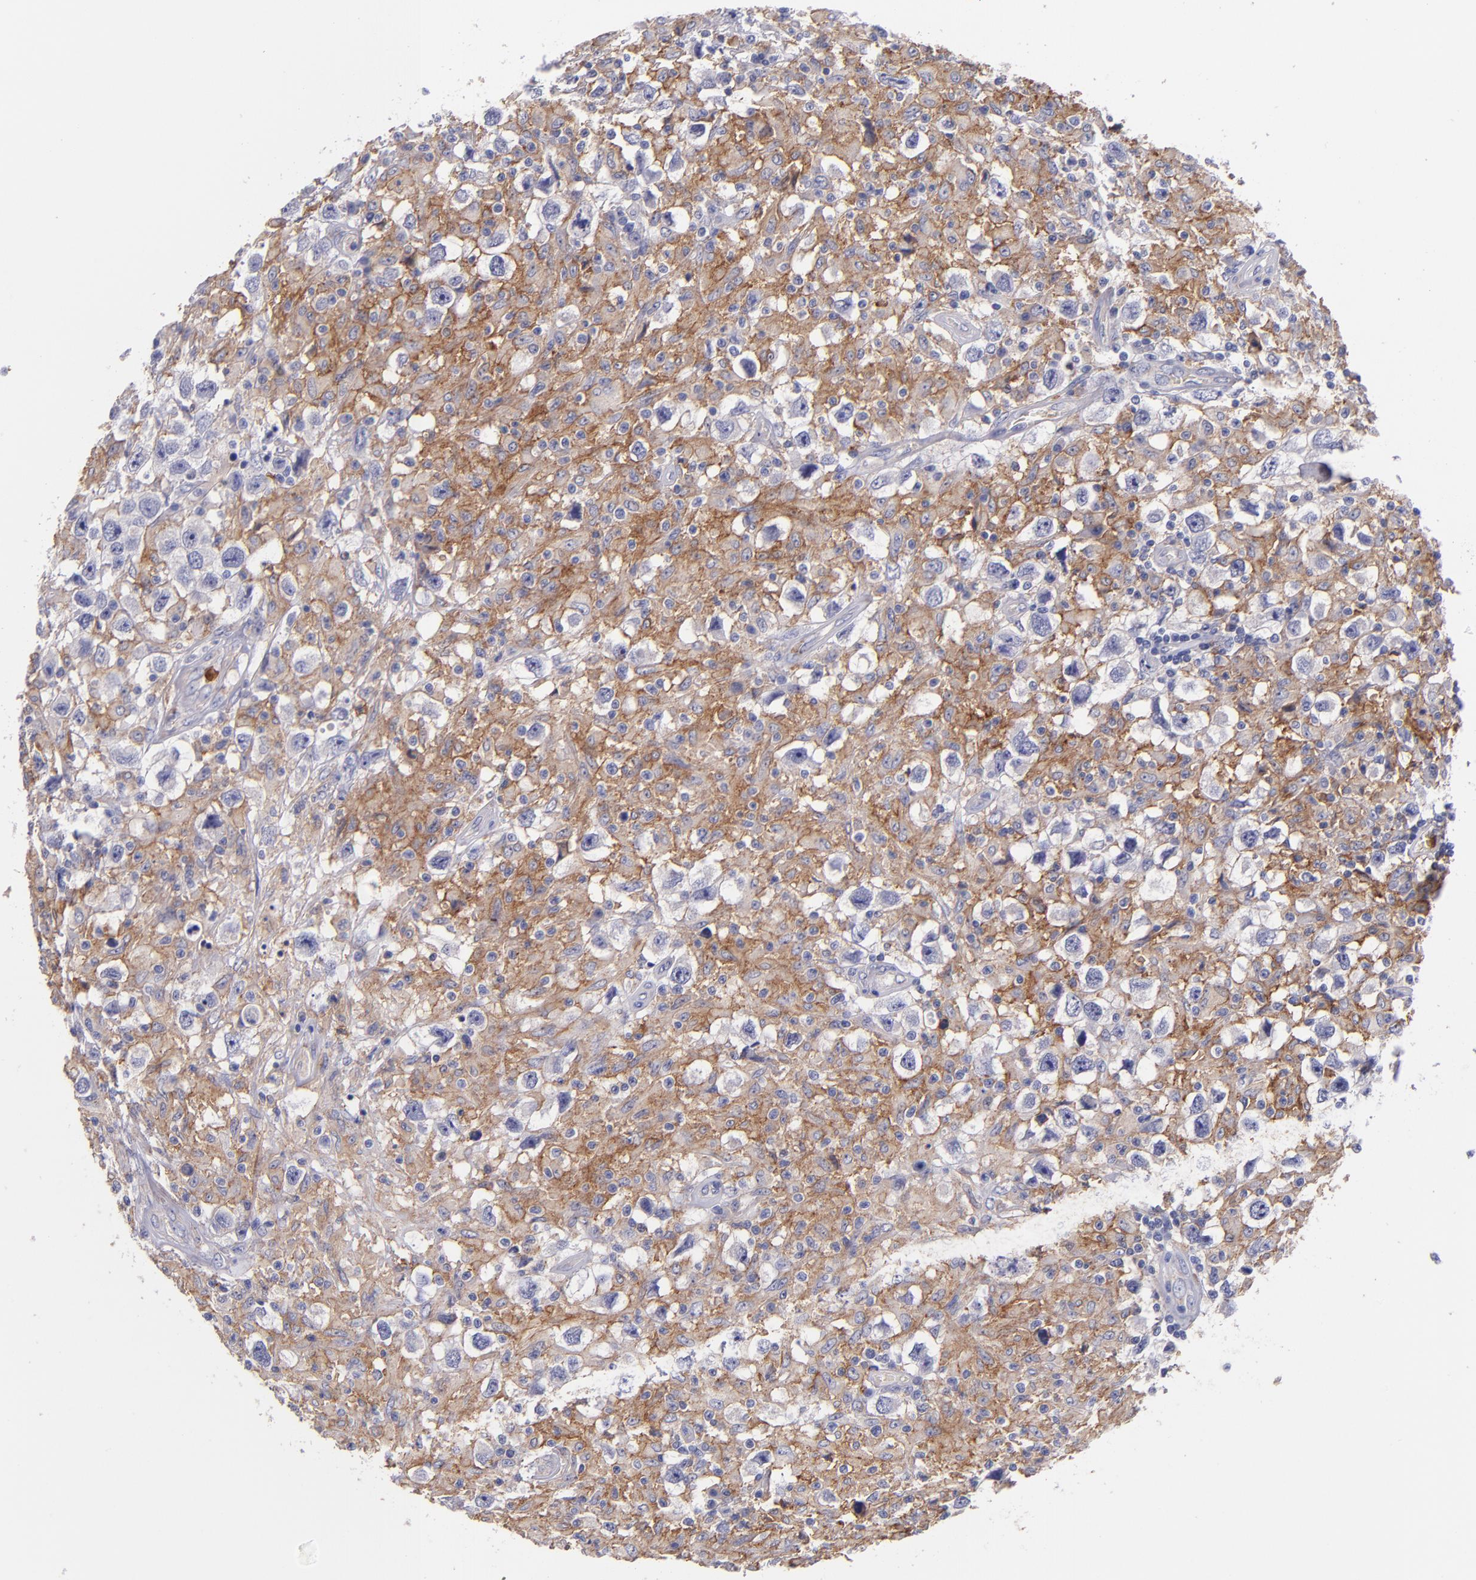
{"staining": {"intensity": "moderate", "quantity": ">75%", "location": "cytoplasmic/membranous"}, "tissue": "testis cancer", "cell_type": "Tumor cells", "image_type": "cancer", "snomed": [{"axis": "morphology", "description": "Seminoma, NOS"}, {"axis": "topography", "description": "Testis"}], "caption": "This image reveals testis cancer (seminoma) stained with immunohistochemistry to label a protein in brown. The cytoplasmic/membranous of tumor cells show moderate positivity for the protein. Nuclei are counter-stained blue.", "gene": "C5AR1", "patient": {"sex": "male", "age": 34}}